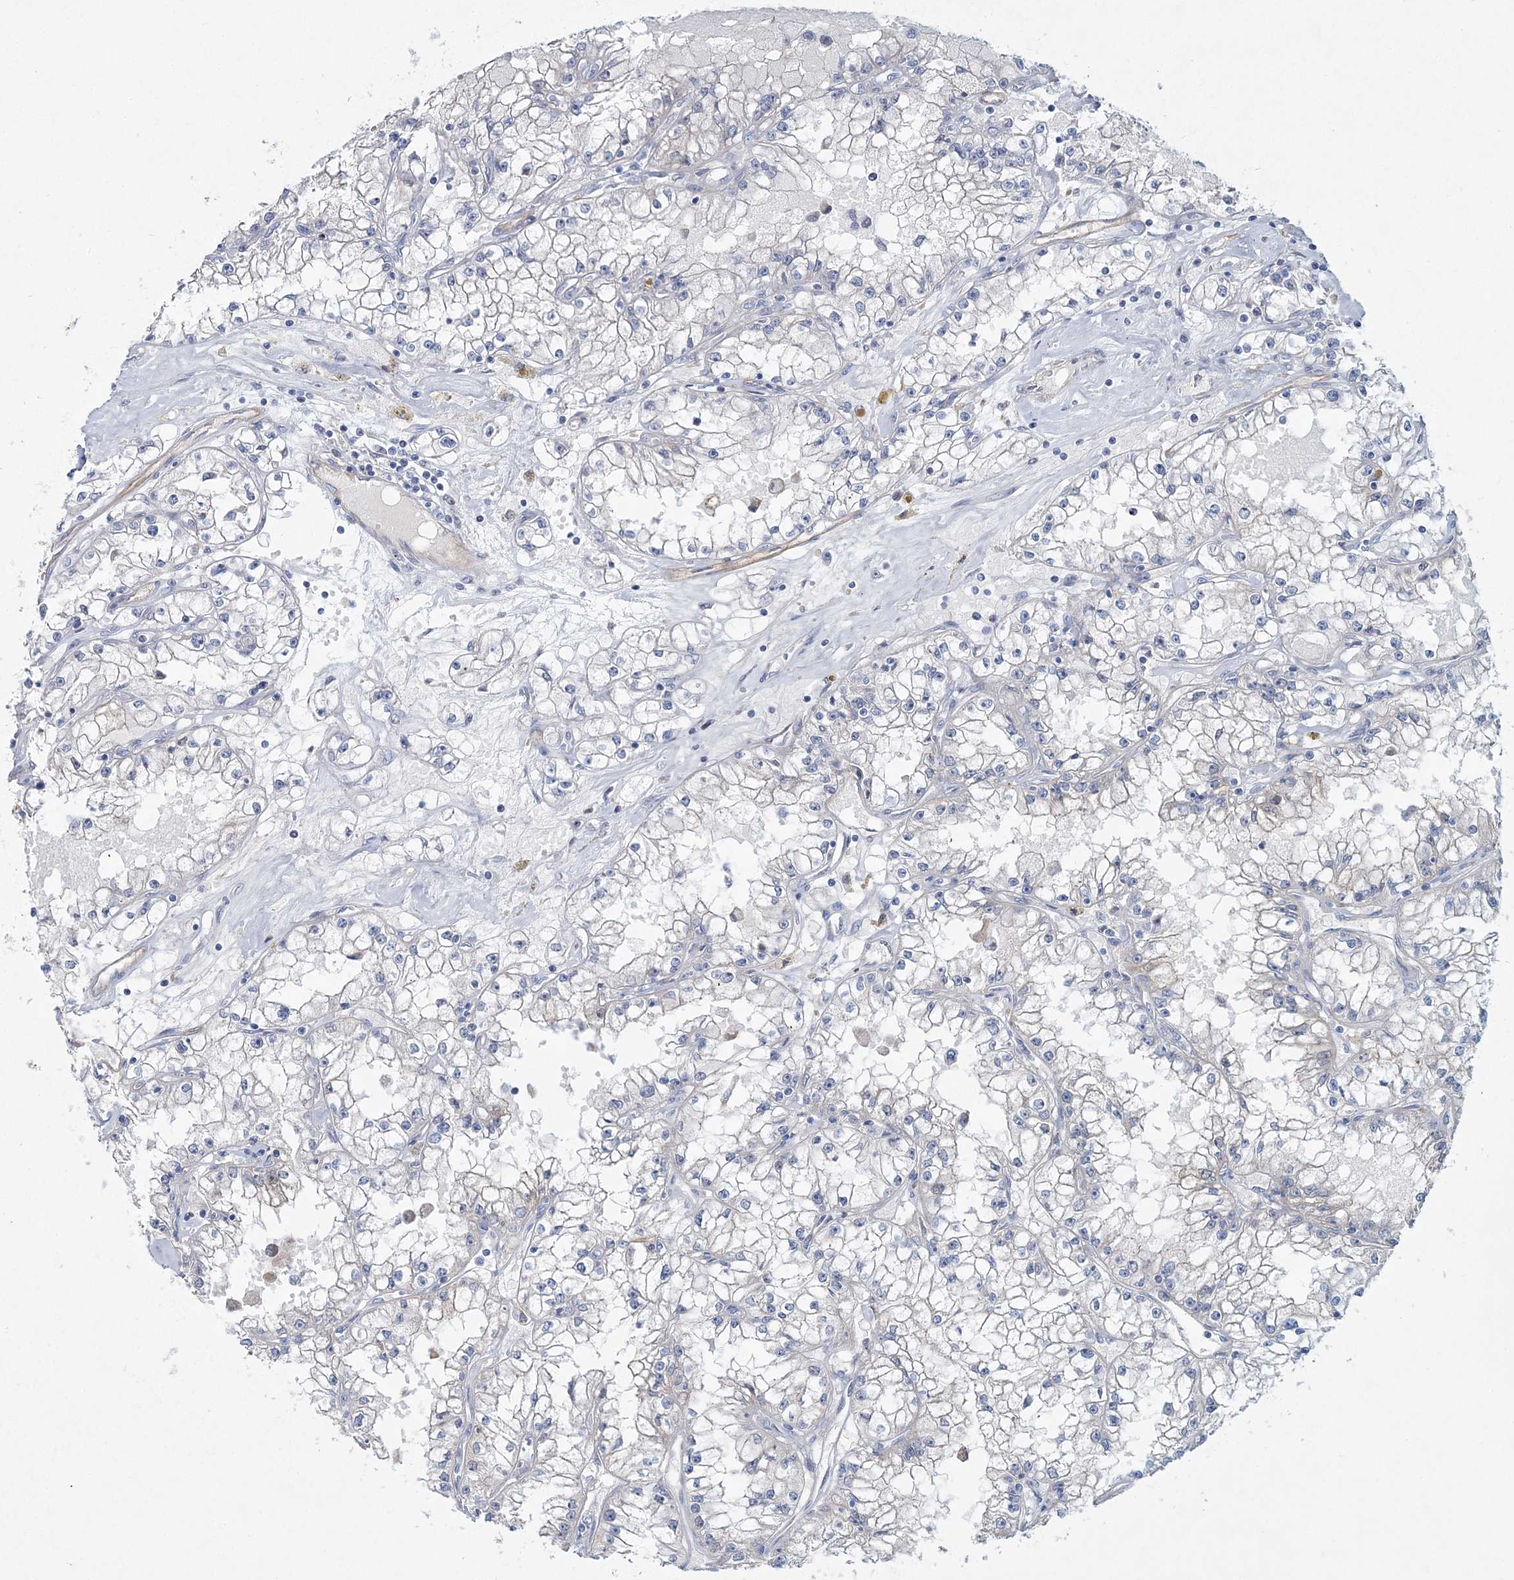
{"staining": {"intensity": "negative", "quantity": "none", "location": "none"}, "tissue": "renal cancer", "cell_type": "Tumor cells", "image_type": "cancer", "snomed": [{"axis": "morphology", "description": "Adenocarcinoma, NOS"}, {"axis": "topography", "description": "Kidney"}], "caption": "Human adenocarcinoma (renal) stained for a protein using IHC shows no staining in tumor cells.", "gene": "ADGRL1", "patient": {"sex": "male", "age": 56}}